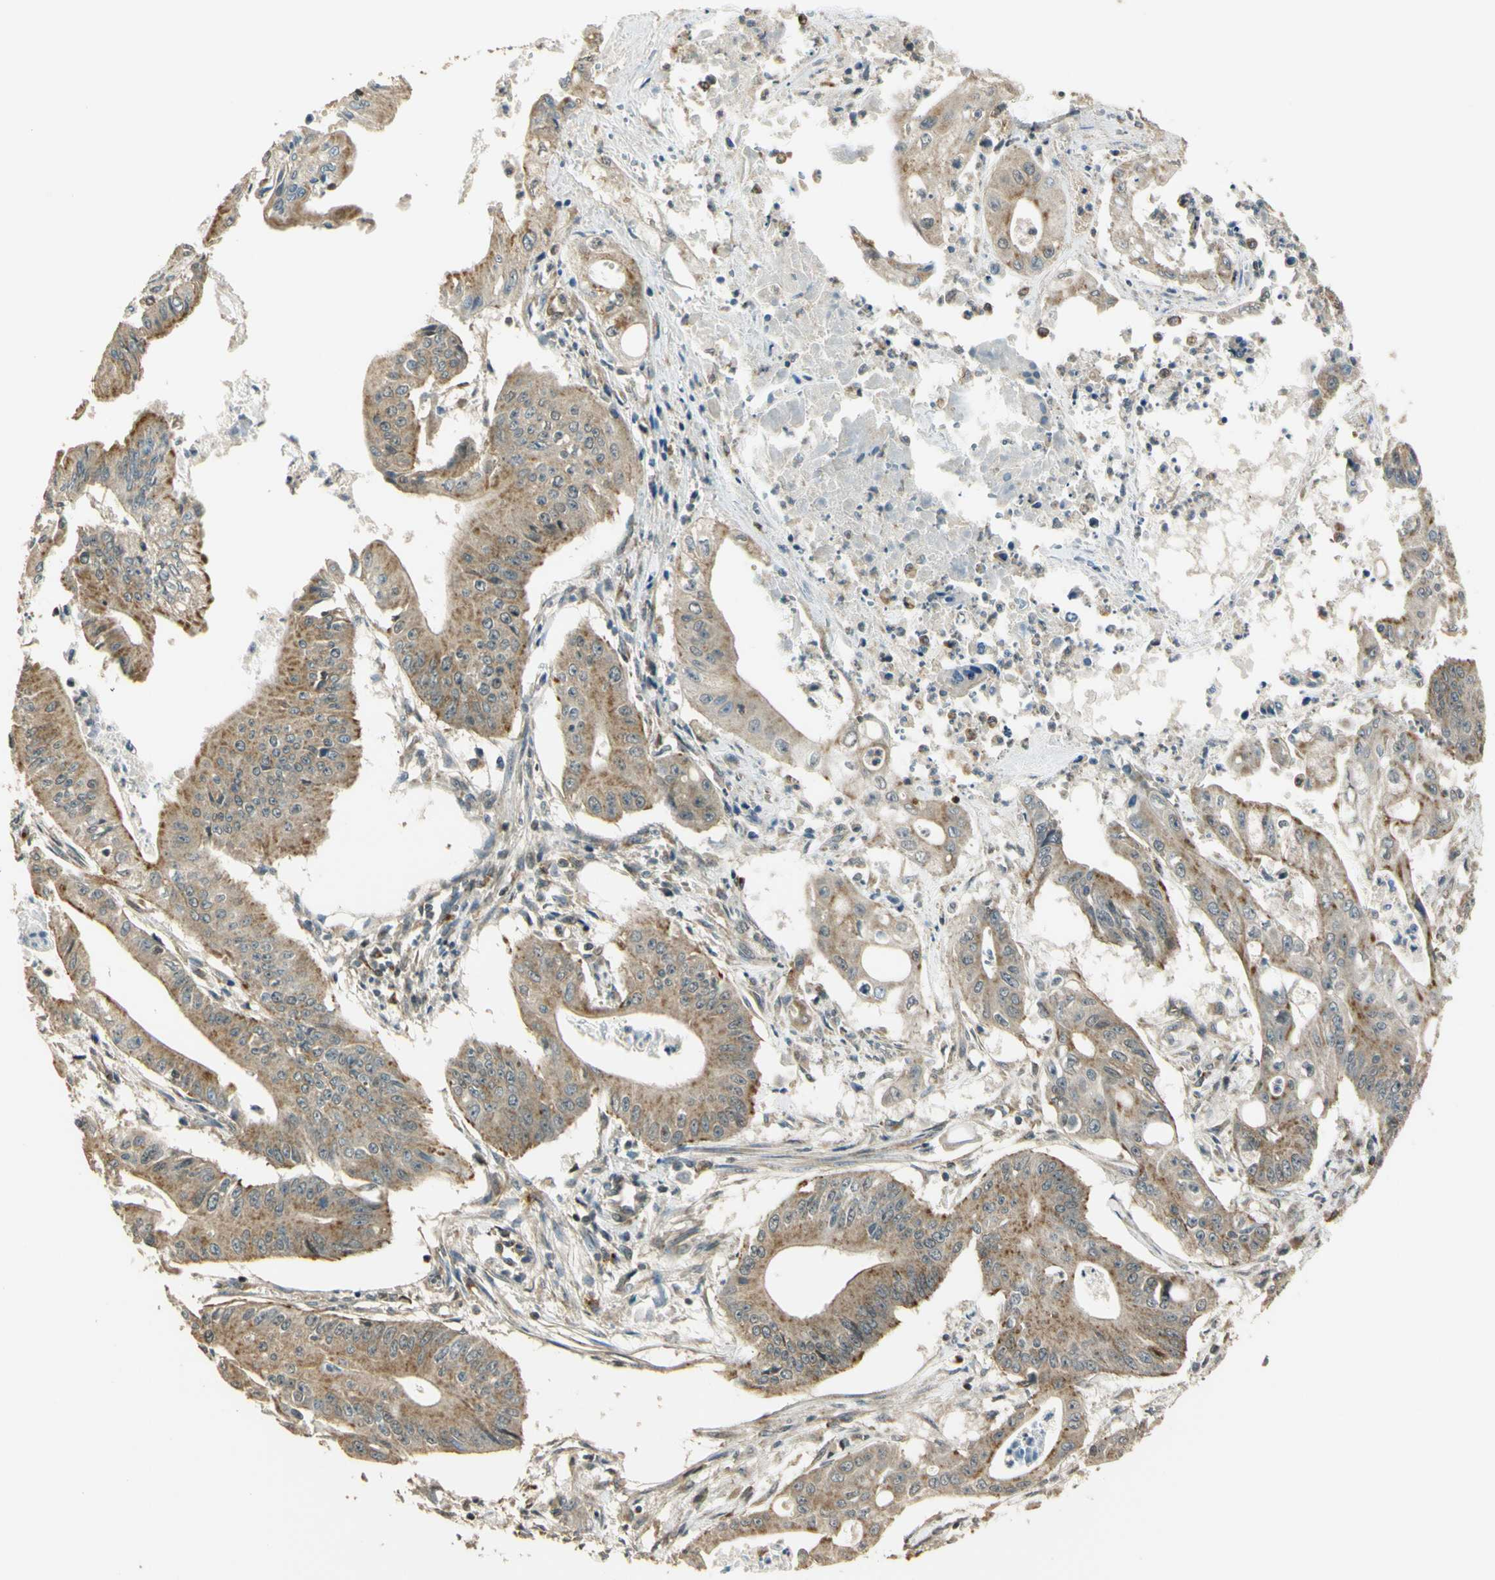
{"staining": {"intensity": "moderate", "quantity": ">75%", "location": "cytoplasmic/membranous"}, "tissue": "pancreatic cancer", "cell_type": "Tumor cells", "image_type": "cancer", "snomed": [{"axis": "morphology", "description": "Normal tissue, NOS"}, {"axis": "topography", "description": "Lymph node"}], "caption": "Immunohistochemical staining of human pancreatic cancer reveals medium levels of moderate cytoplasmic/membranous expression in about >75% of tumor cells. (brown staining indicates protein expression, while blue staining denotes nuclei).", "gene": "LAMTOR1", "patient": {"sex": "male", "age": 62}}